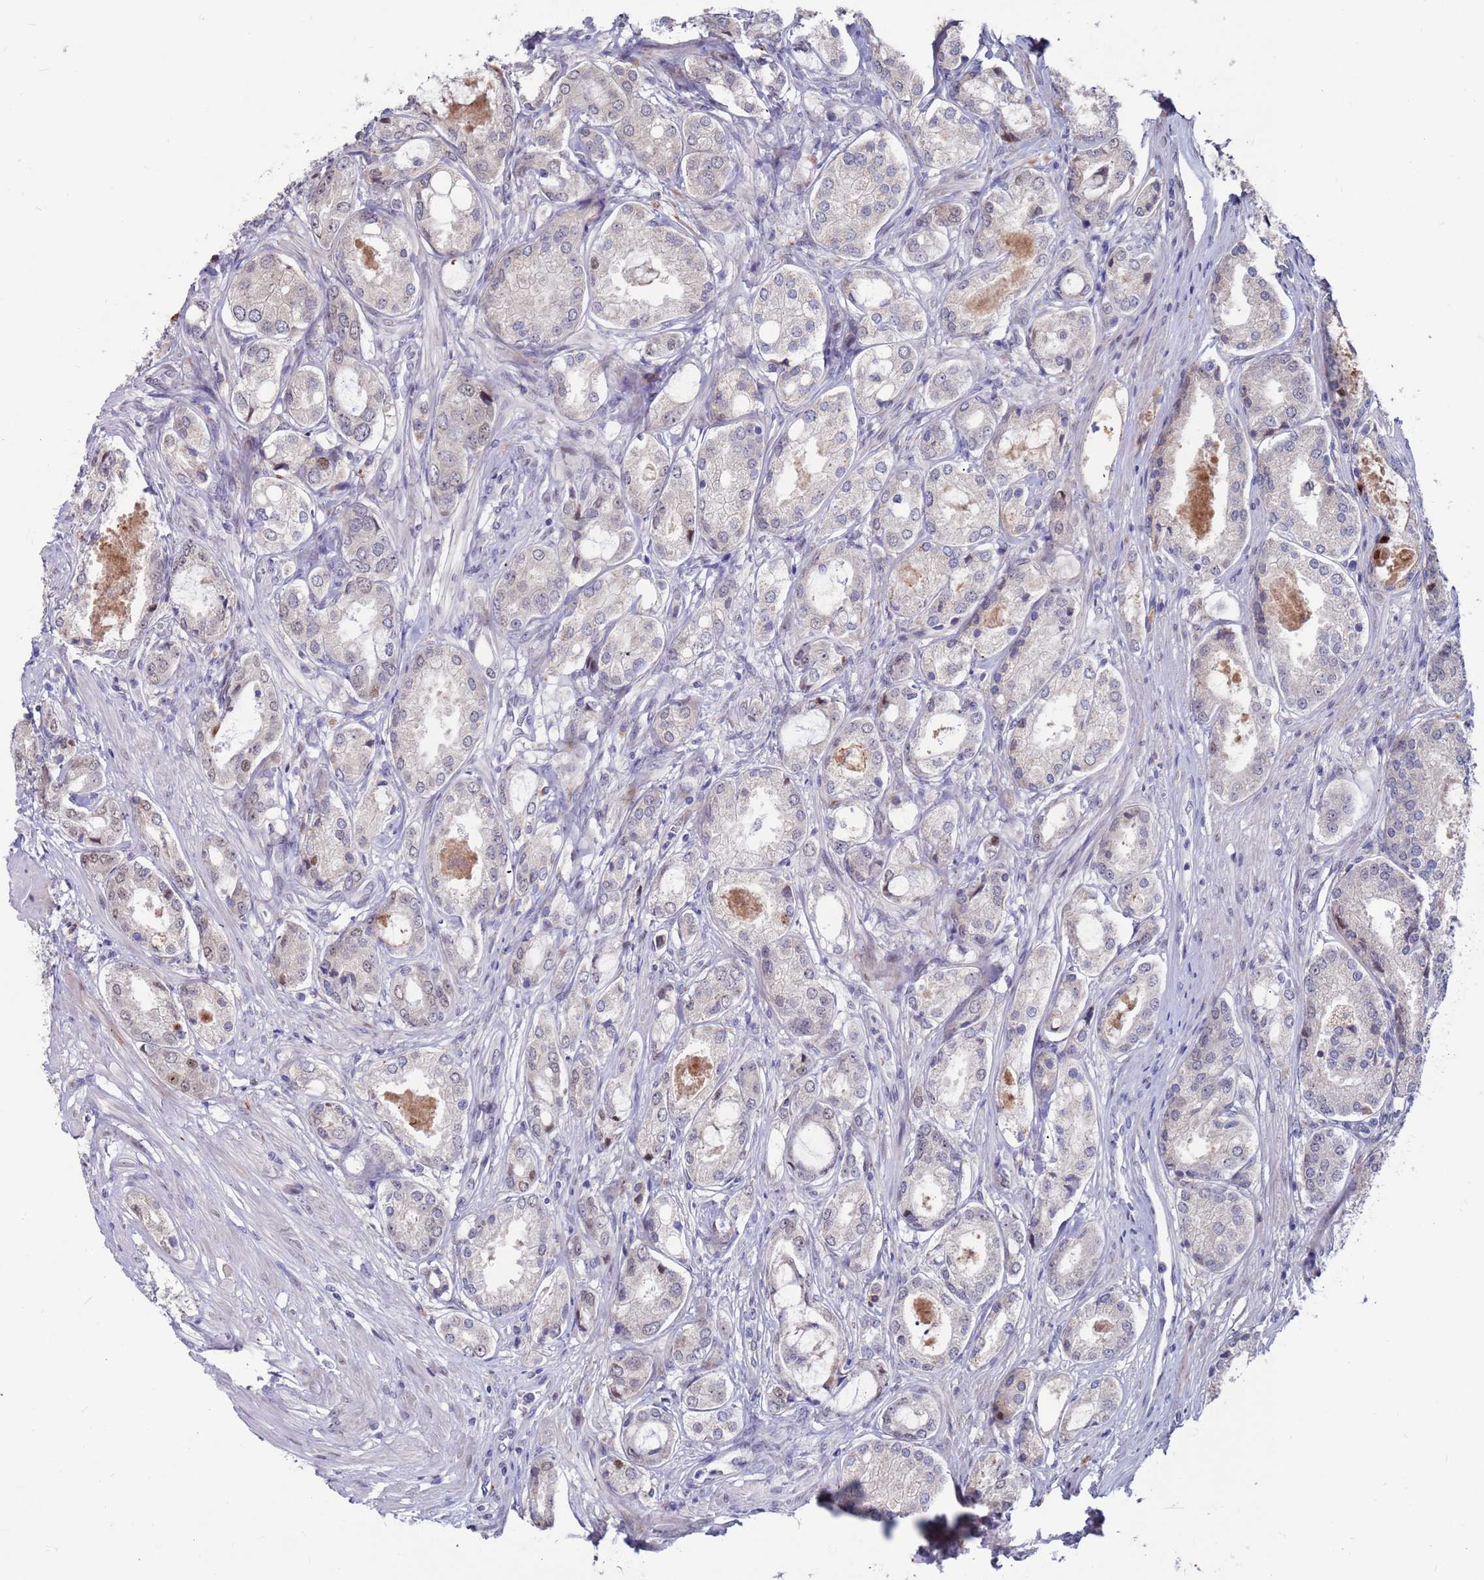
{"staining": {"intensity": "negative", "quantity": "none", "location": "none"}, "tissue": "prostate cancer", "cell_type": "Tumor cells", "image_type": "cancer", "snomed": [{"axis": "morphology", "description": "Adenocarcinoma, Low grade"}, {"axis": "topography", "description": "Prostate"}], "caption": "A histopathology image of human adenocarcinoma (low-grade) (prostate) is negative for staining in tumor cells.", "gene": "FBXO27", "patient": {"sex": "male", "age": 68}}